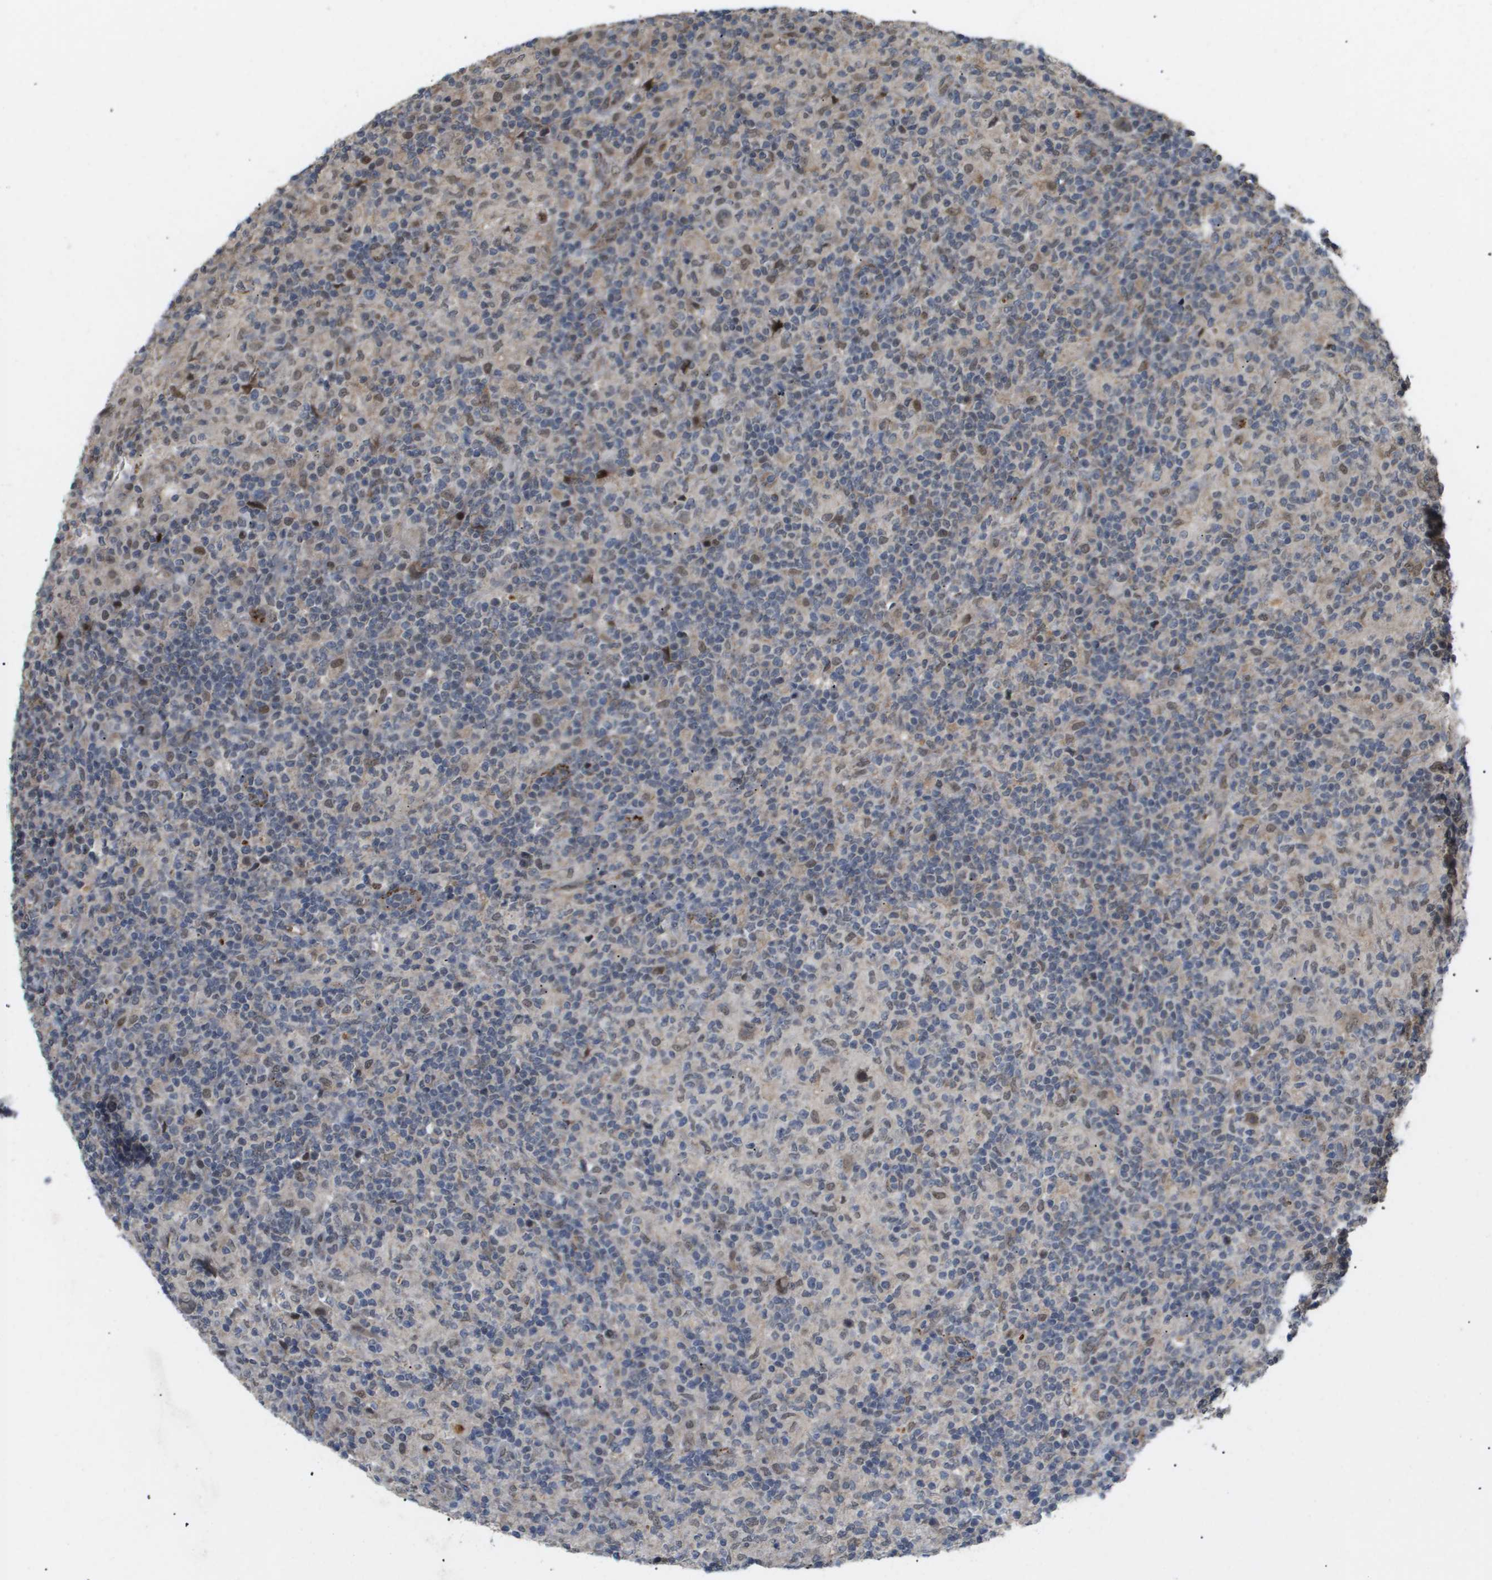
{"staining": {"intensity": "weak", "quantity": "25%-75%", "location": "nuclear"}, "tissue": "lymphoma", "cell_type": "Tumor cells", "image_type": "cancer", "snomed": [{"axis": "morphology", "description": "Hodgkin's disease, NOS"}, {"axis": "topography", "description": "Lymph node"}], "caption": "An IHC histopathology image of neoplastic tissue is shown. Protein staining in brown labels weak nuclear positivity in Hodgkin's disease within tumor cells.", "gene": "PDGFB", "patient": {"sex": "male", "age": 70}}